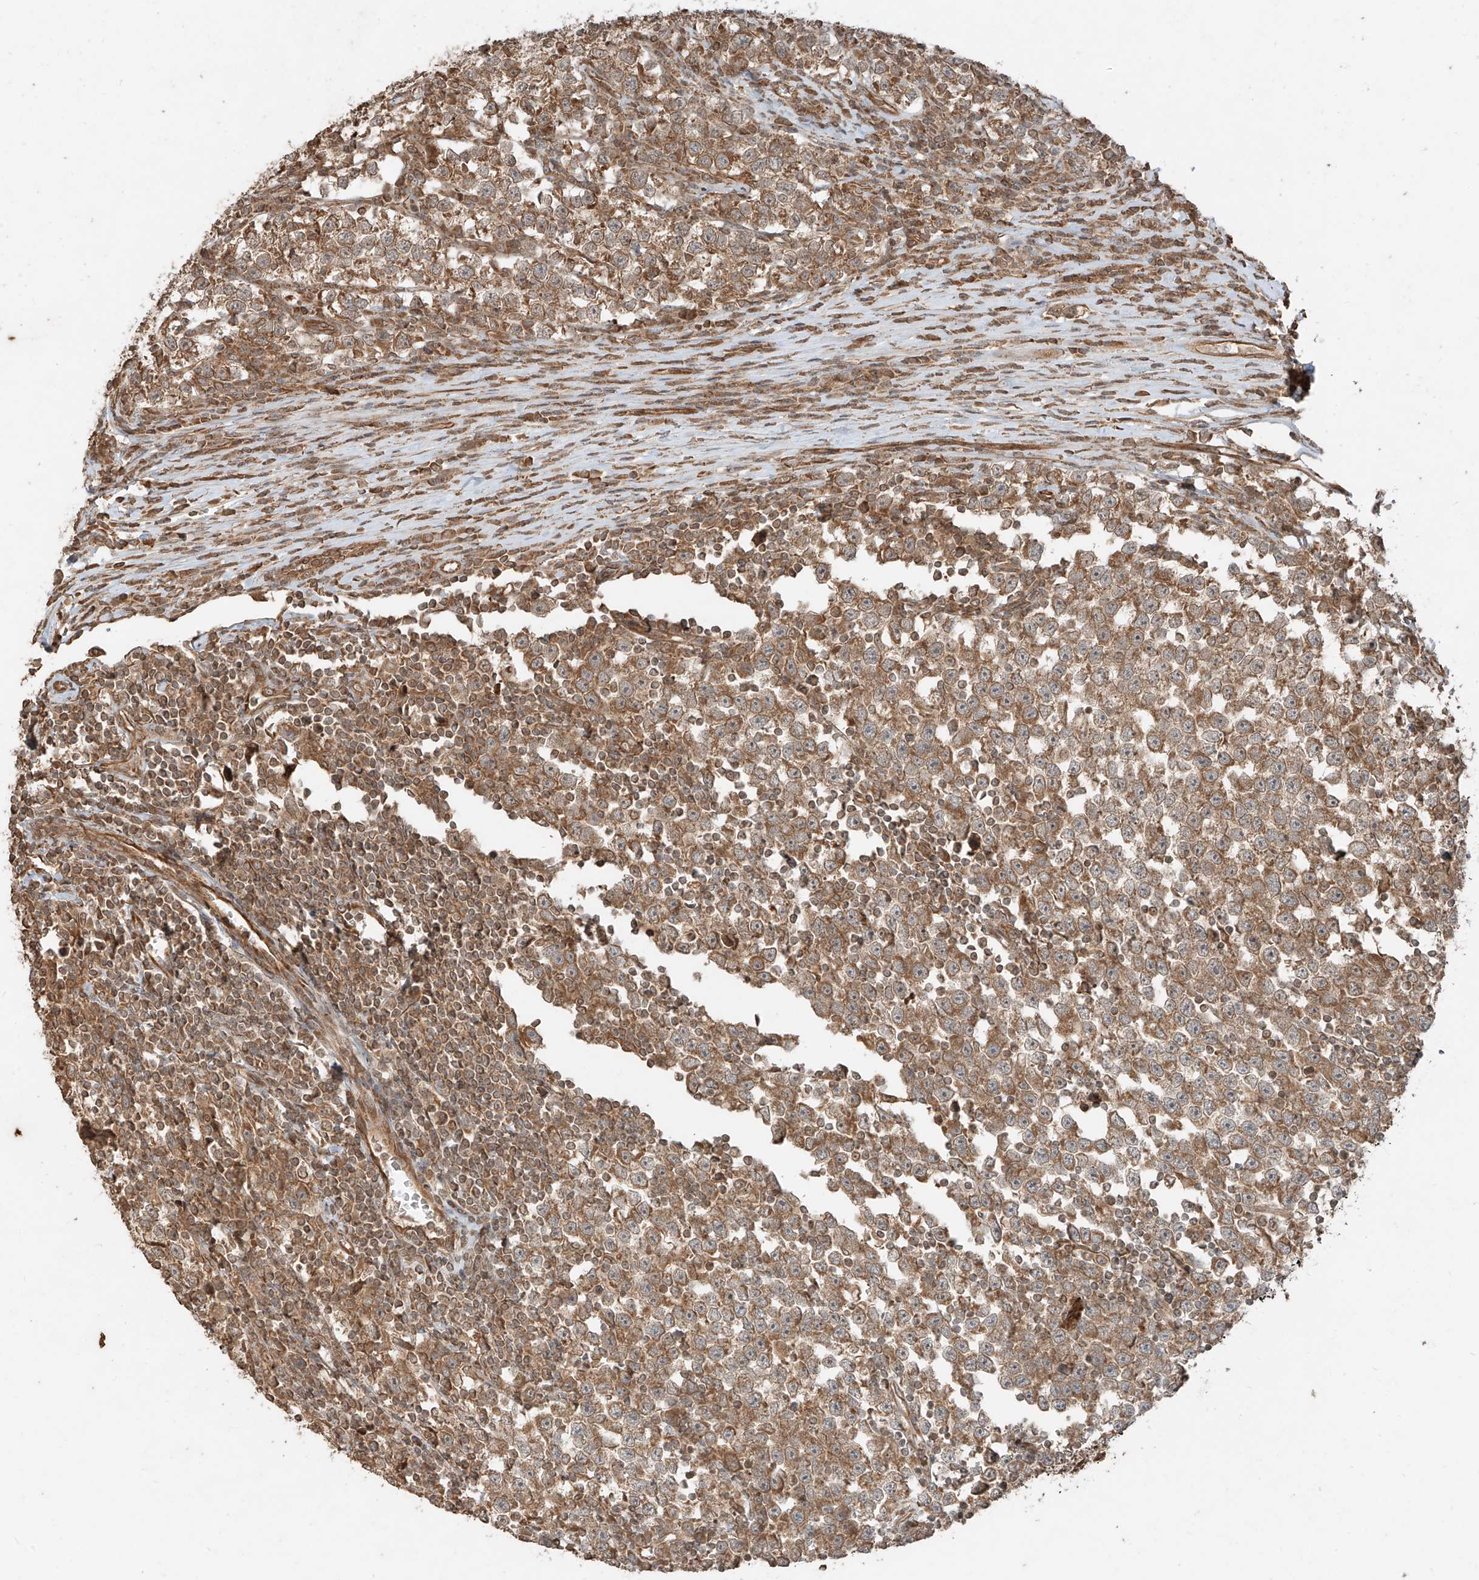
{"staining": {"intensity": "moderate", "quantity": ">75%", "location": "cytoplasmic/membranous"}, "tissue": "testis cancer", "cell_type": "Tumor cells", "image_type": "cancer", "snomed": [{"axis": "morphology", "description": "Normal tissue, NOS"}, {"axis": "morphology", "description": "Seminoma, NOS"}, {"axis": "topography", "description": "Testis"}], "caption": "Tumor cells exhibit medium levels of moderate cytoplasmic/membranous expression in about >75% of cells in human testis cancer (seminoma).", "gene": "ANKZF1", "patient": {"sex": "male", "age": 43}}